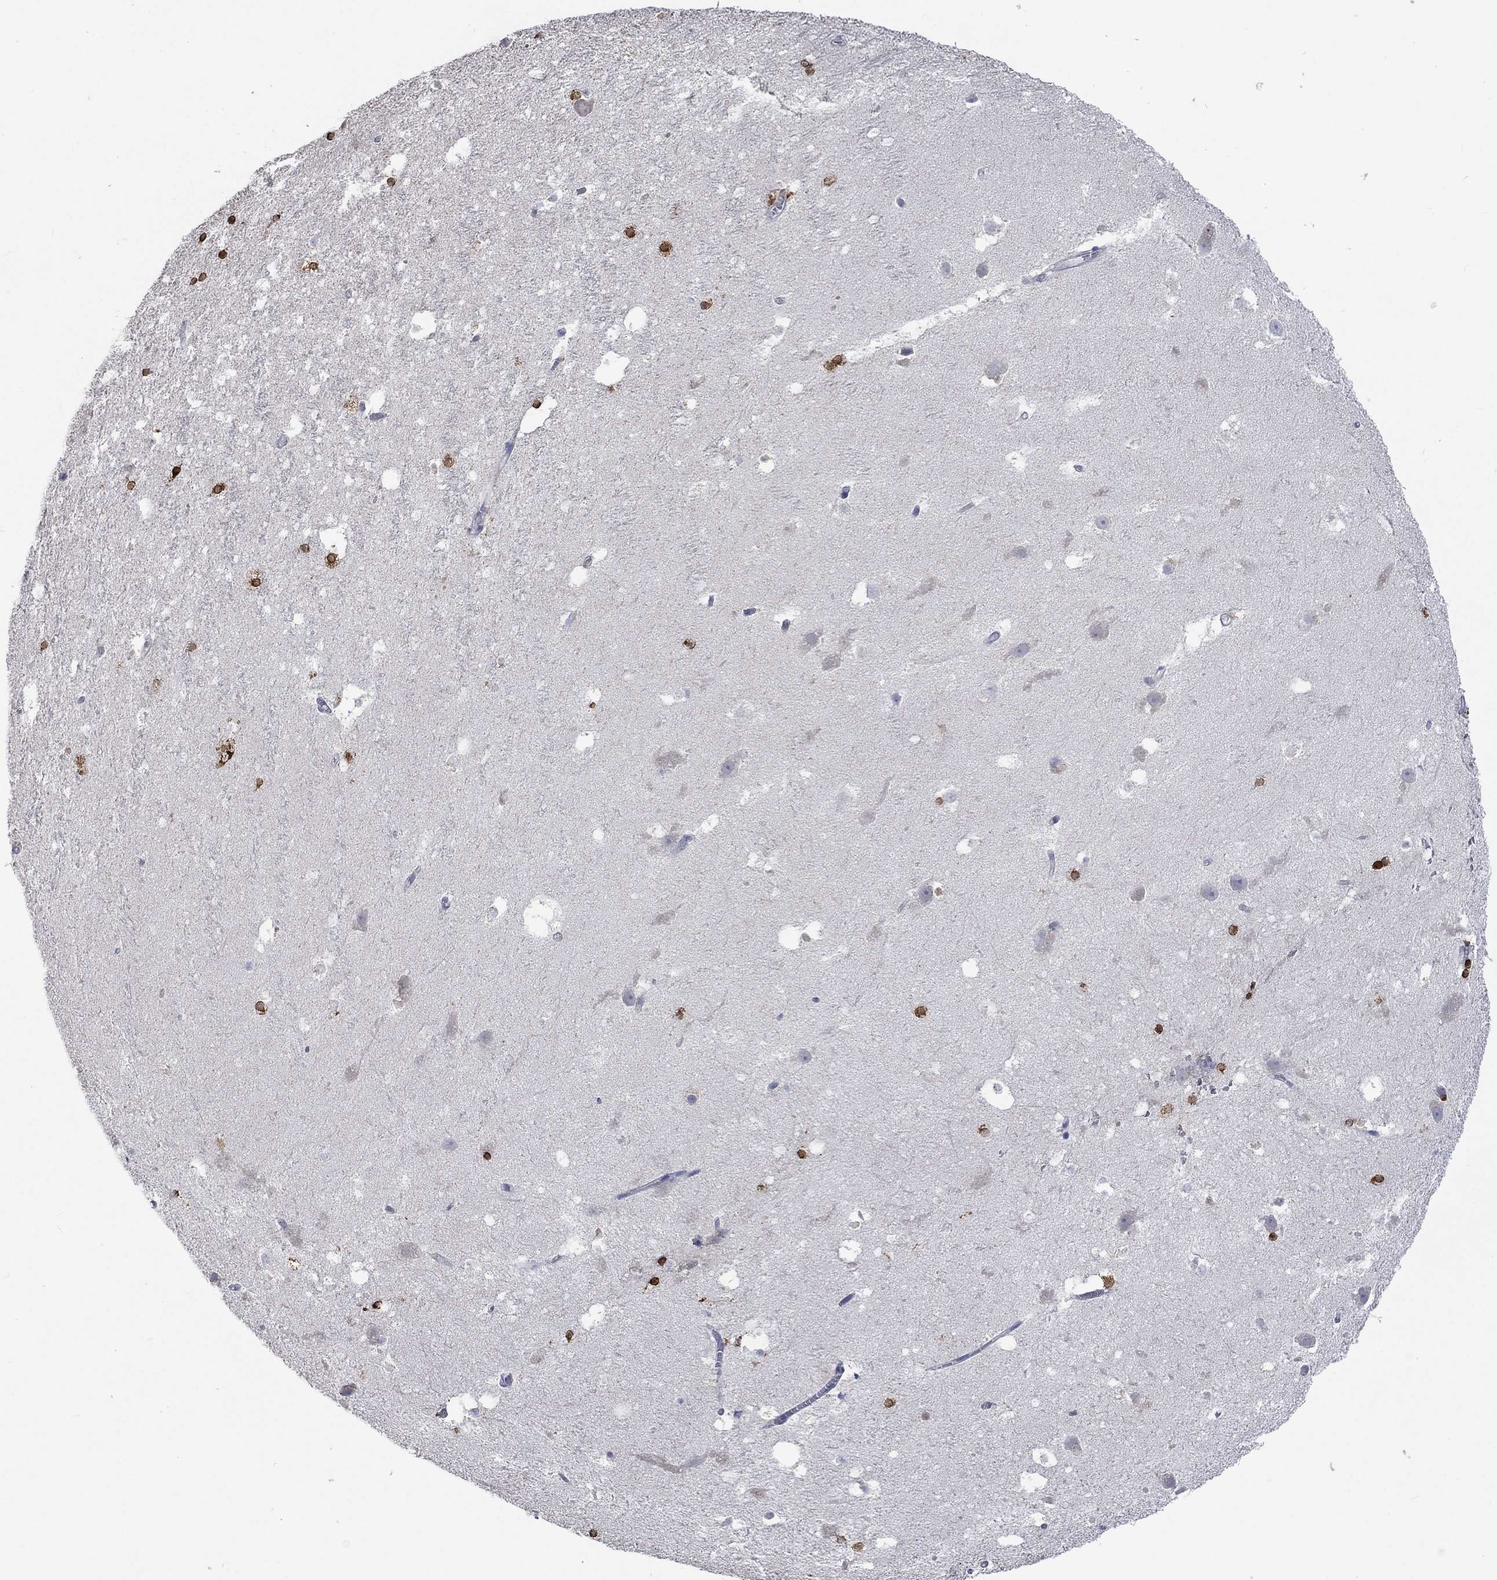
{"staining": {"intensity": "strong", "quantity": "25%-75%", "location": "cytoplasmic/membranous"}, "tissue": "hippocampus", "cell_type": "Glial cells", "image_type": "normal", "snomed": [{"axis": "morphology", "description": "Normal tissue, NOS"}, {"axis": "topography", "description": "Hippocampus"}], "caption": "Glial cells display high levels of strong cytoplasmic/membranous staining in about 25%-75% of cells in benign hippocampus. Immunohistochemistry (ihc) stains the protein of interest in brown and the nuclei are stained blue.", "gene": "UGT8", "patient": {"sex": "male", "age": 26}}